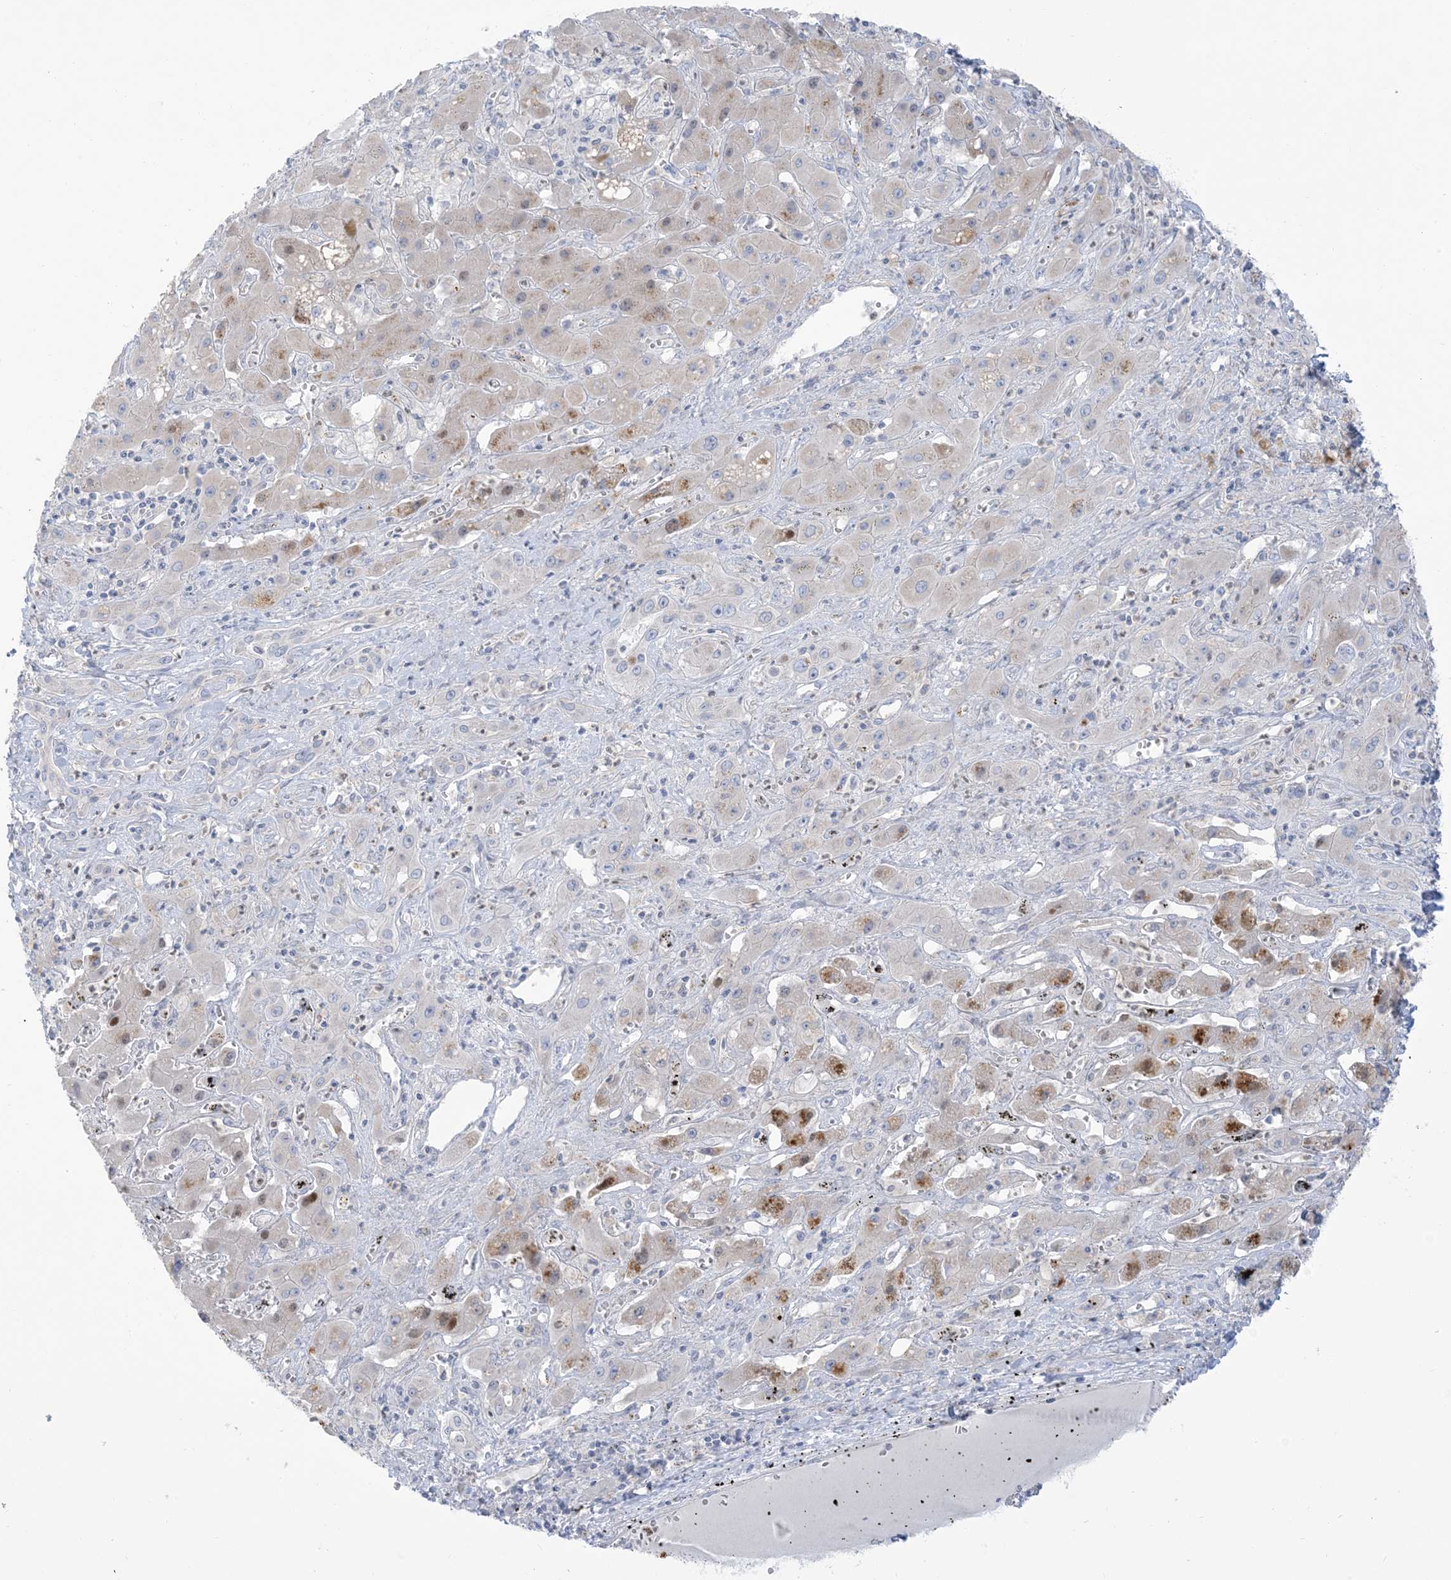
{"staining": {"intensity": "weak", "quantity": "<25%", "location": "cytoplasmic/membranous"}, "tissue": "liver cancer", "cell_type": "Tumor cells", "image_type": "cancer", "snomed": [{"axis": "morphology", "description": "Cholangiocarcinoma"}, {"axis": "topography", "description": "Liver"}], "caption": "The image demonstrates no significant expression in tumor cells of liver cancer.", "gene": "MTHFD2L", "patient": {"sex": "male", "age": 67}}